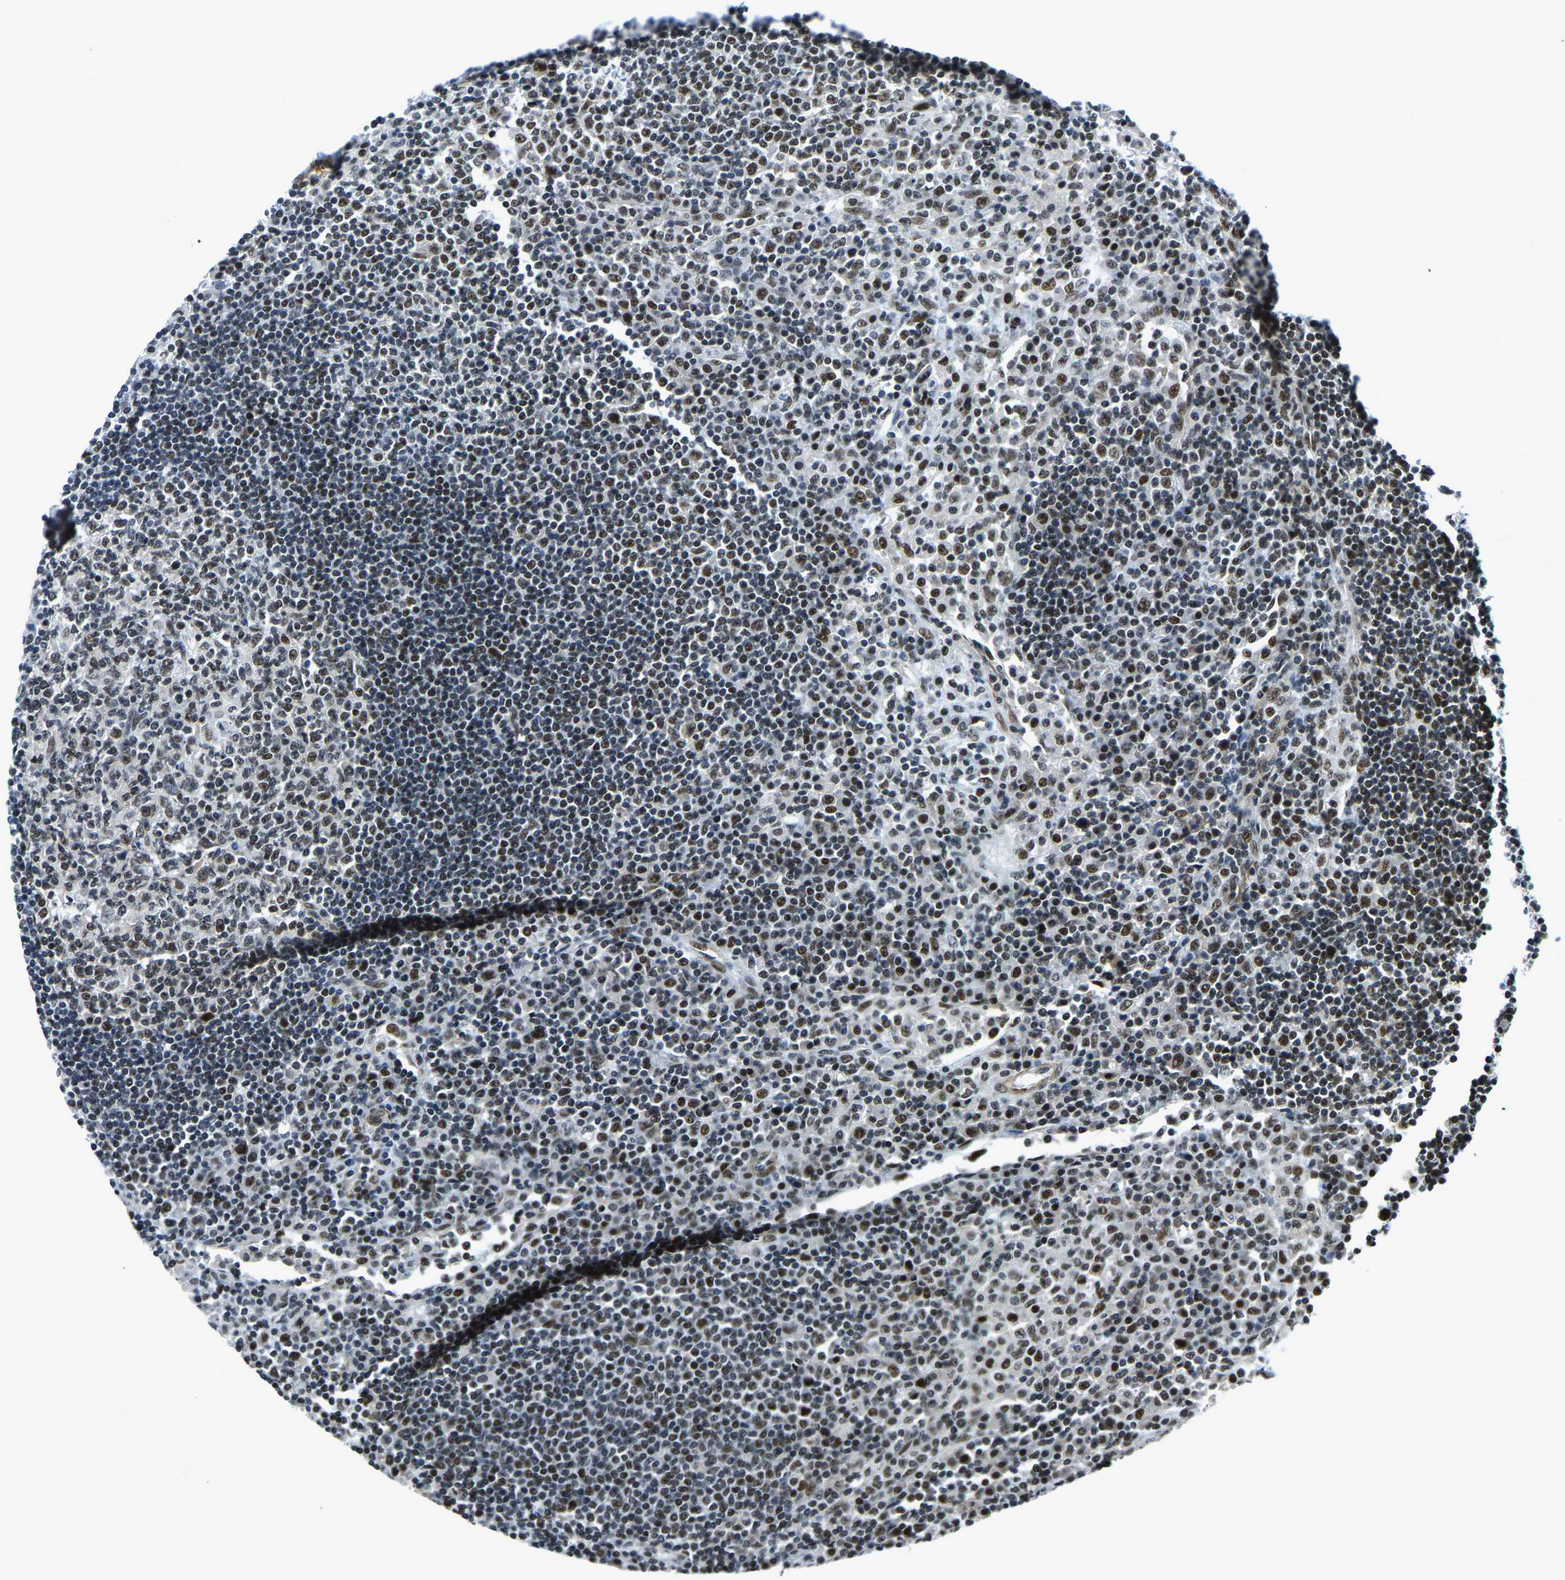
{"staining": {"intensity": "moderate", "quantity": "25%-75%", "location": "nuclear"}, "tissue": "lymph node", "cell_type": "Germinal center cells", "image_type": "normal", "snomed": [{"axis": "morphology", "description": "Normal tissue, NOS"}, {"axis": "topography", "description": "Lymph node"}], "caption": "Lymph node stained for a protein shows moderate nuclear positivity in germinal center cells.", "gene": "PRCC", "patient": {"sex": "female", "age": 53}}